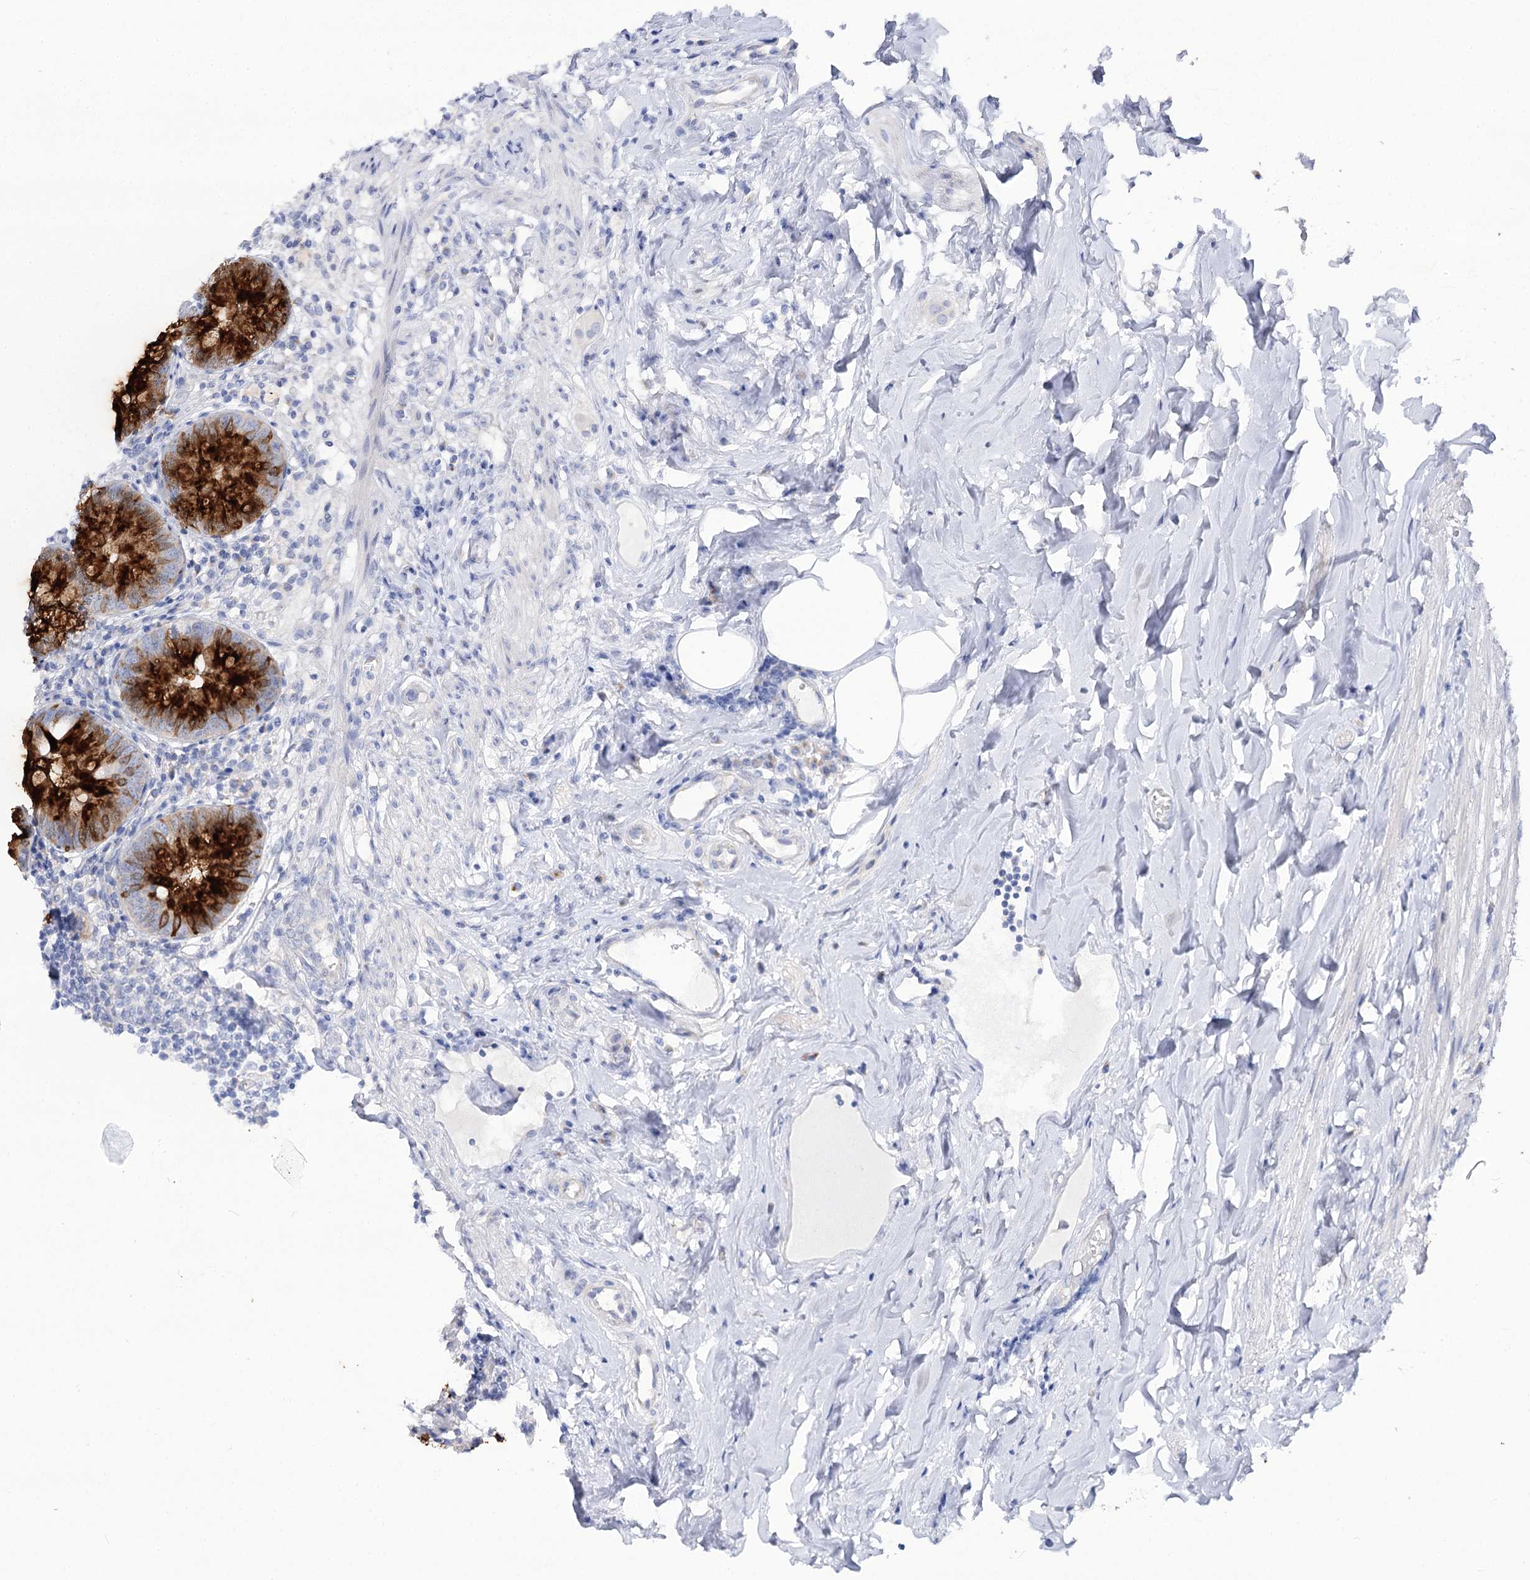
{"staining": {"intensity": "strong", "quantity": ">75%", "location": "cytoplasmic/membranous"}, "tissue": "appendix", "cell_type": "Glandular cells", "image_type": "normal", "snomed": [{"axis": "morphology", "description": "Normal tissue, NOS"}, {"axis": "topography", "description": "Appendix"}], "caption": "An image showing strong cytoplasmic/membranous positivity in about >75% of glandular cells in benign appendix, as visualized by brown immunohistochemical staining.", "gene": "SUOX", "patient": {"sex": "female", "age": 54}}